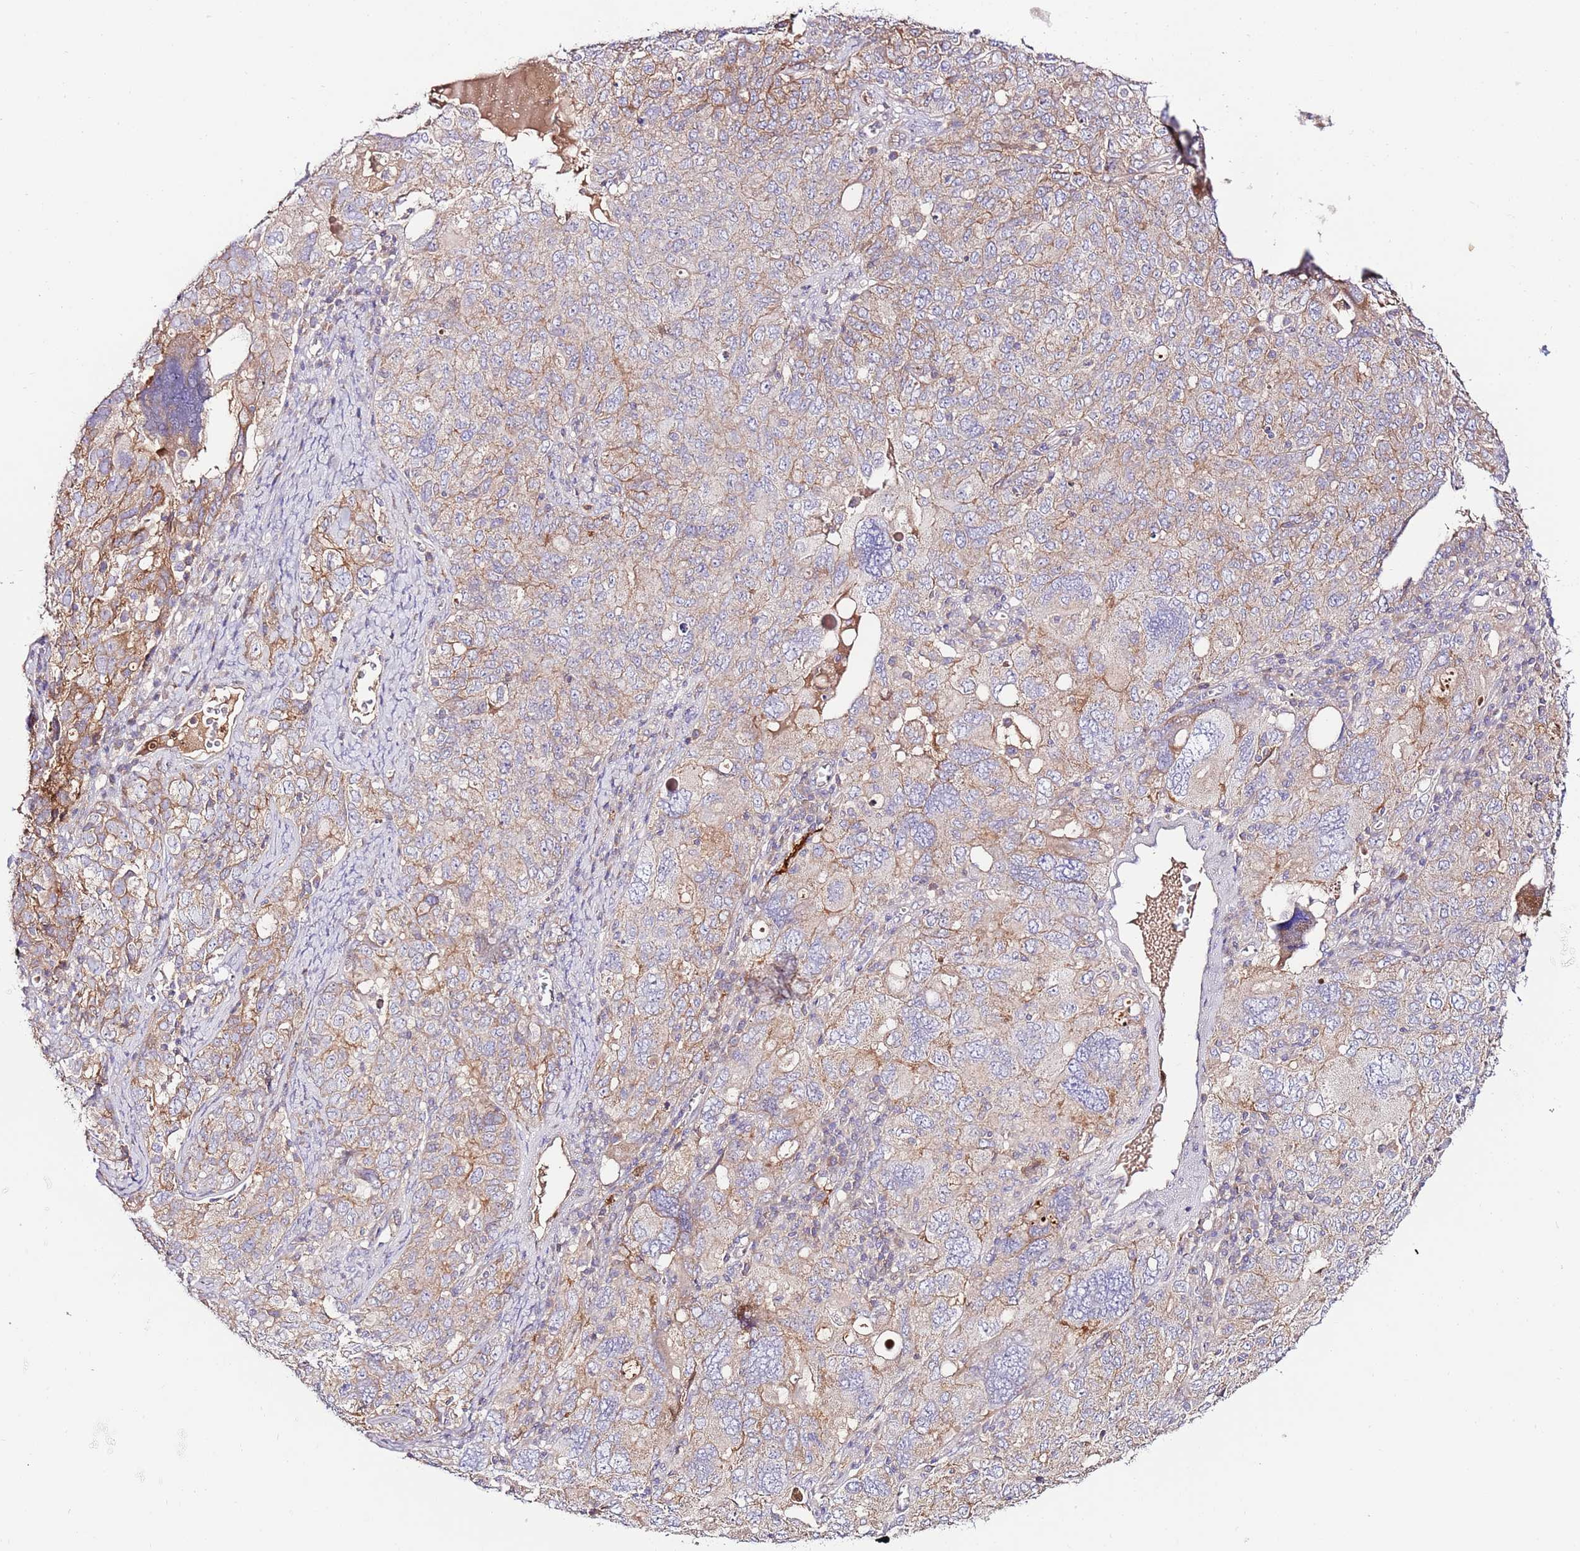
{"staining": {"intensity": "weak", "quantity": "25%-75%", "location": "cytoplasmic/membranous"}, "tissue": "ovarian cancer", "cell_type": "Tumor cells", "image_type": "cancer", "snomed": [{"axis": "morphology", "description": "Carcinoma, endometroid"}, {"axis": "topography", "description": "Ovary"}], "caption": "Immunohistochemical staining of human ovarian cancer shows low levels of weak cytoplasmic/membranous protein positivity in about 25%-75% of tumor cells. Immunohistochemistry stains the protein of interest in brown and the nuclei are stained blue.", "gene": "FLVCR1", "patient": {"sex": "female", "age": 62}}